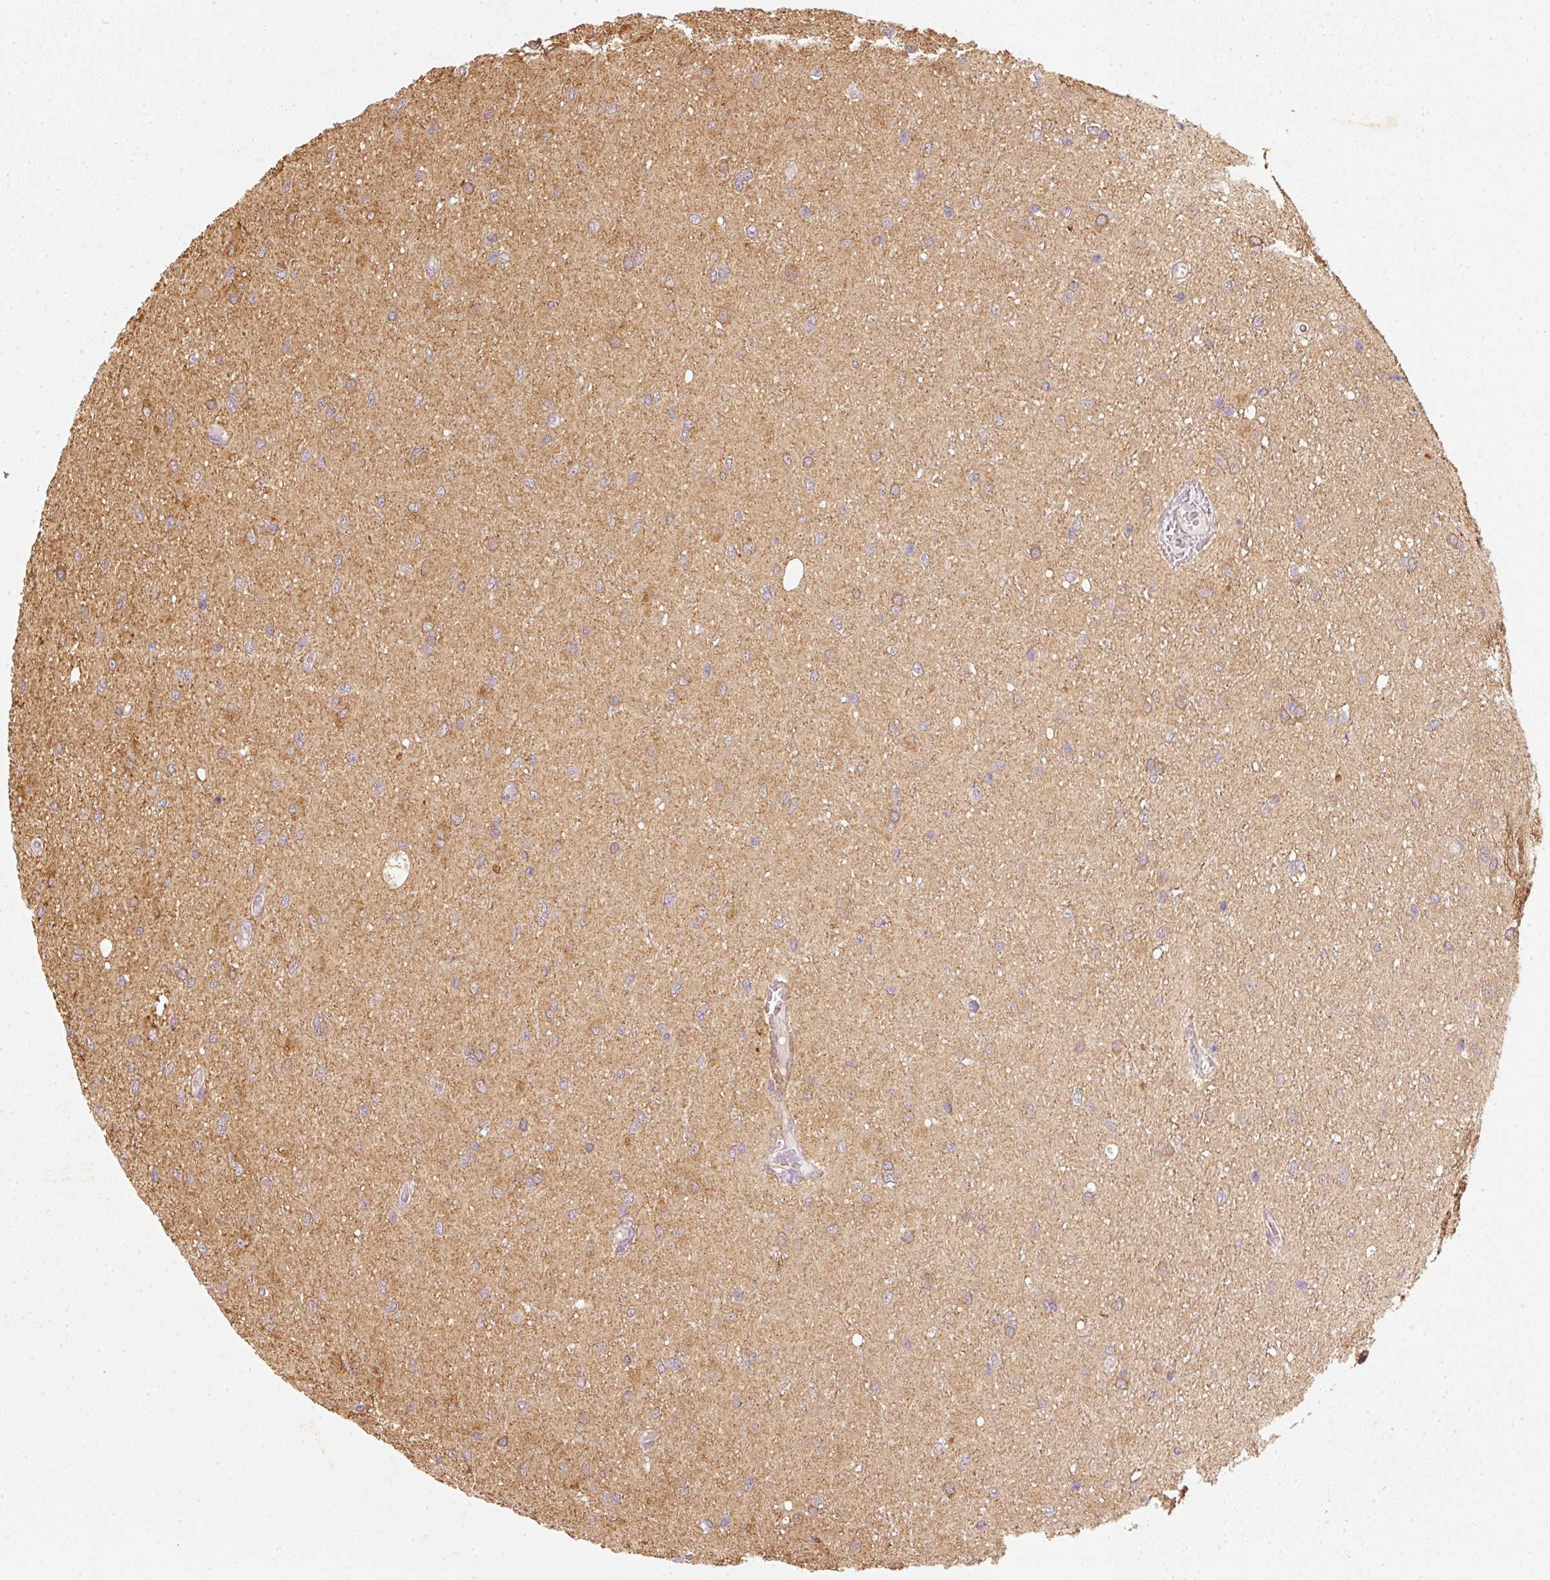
{"staining": {"intensity": "moderate", "quantity": "25%-75%", "location": "cytoplasmic/membranous"}, "tissue": "glioma", "cell_type": "Tumor cells", "image_type": "cancer", "snomed": [{"axis": "morphology", "description": "Glioma, malignant, Low grade"}, {"axis": "topography", "description": "Cerebellum"}], "caption": "The immunohistochemical stain highlights moderate cytoplasmic/membranous positivity in tumor cells of glioma tissue.", "gene": "RGL2", "patient": {"sex": "female", "age": 5}}